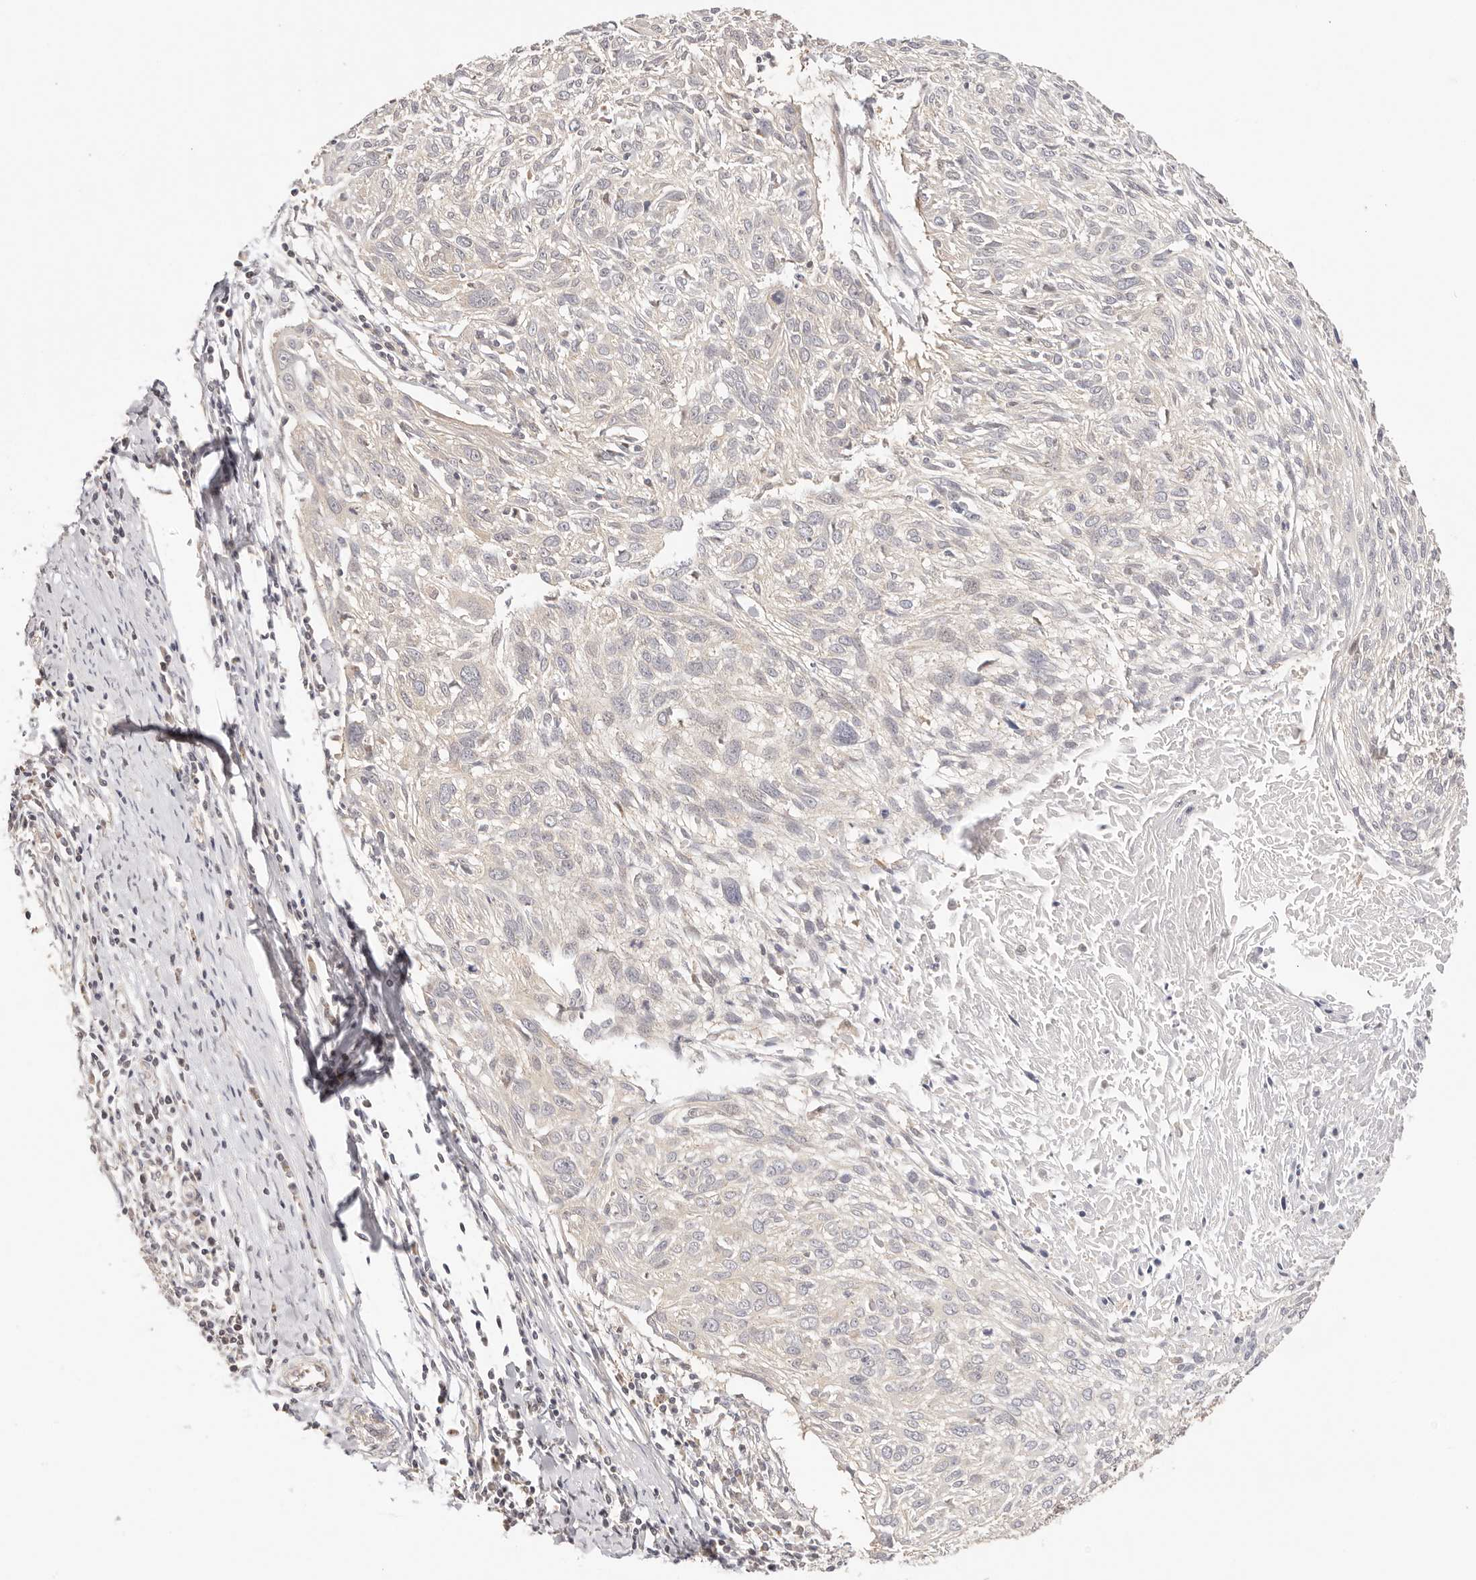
{"staining": {"intensity": "negative", "quantity": "none", "location": "none"}, "tissue": "cervical cancer", "cell_type": "Tumor cells", "image_type": "cancer", "snomed": [{"axis": "morphology", "description": "Squamous cell carcinoma, NOS"}, {"axis": "topography", "description": "Cervix"}], "caption": "Immunohistochemistry (IHC) histopathology image of neoplastic tissue: human cervical cancer (squamous cell carcinoma) stained with DAB reveals no significant protein positivity in tumor cells.", "gene": "KCMF1", "patient": {"sex": "female", "age": 51}}